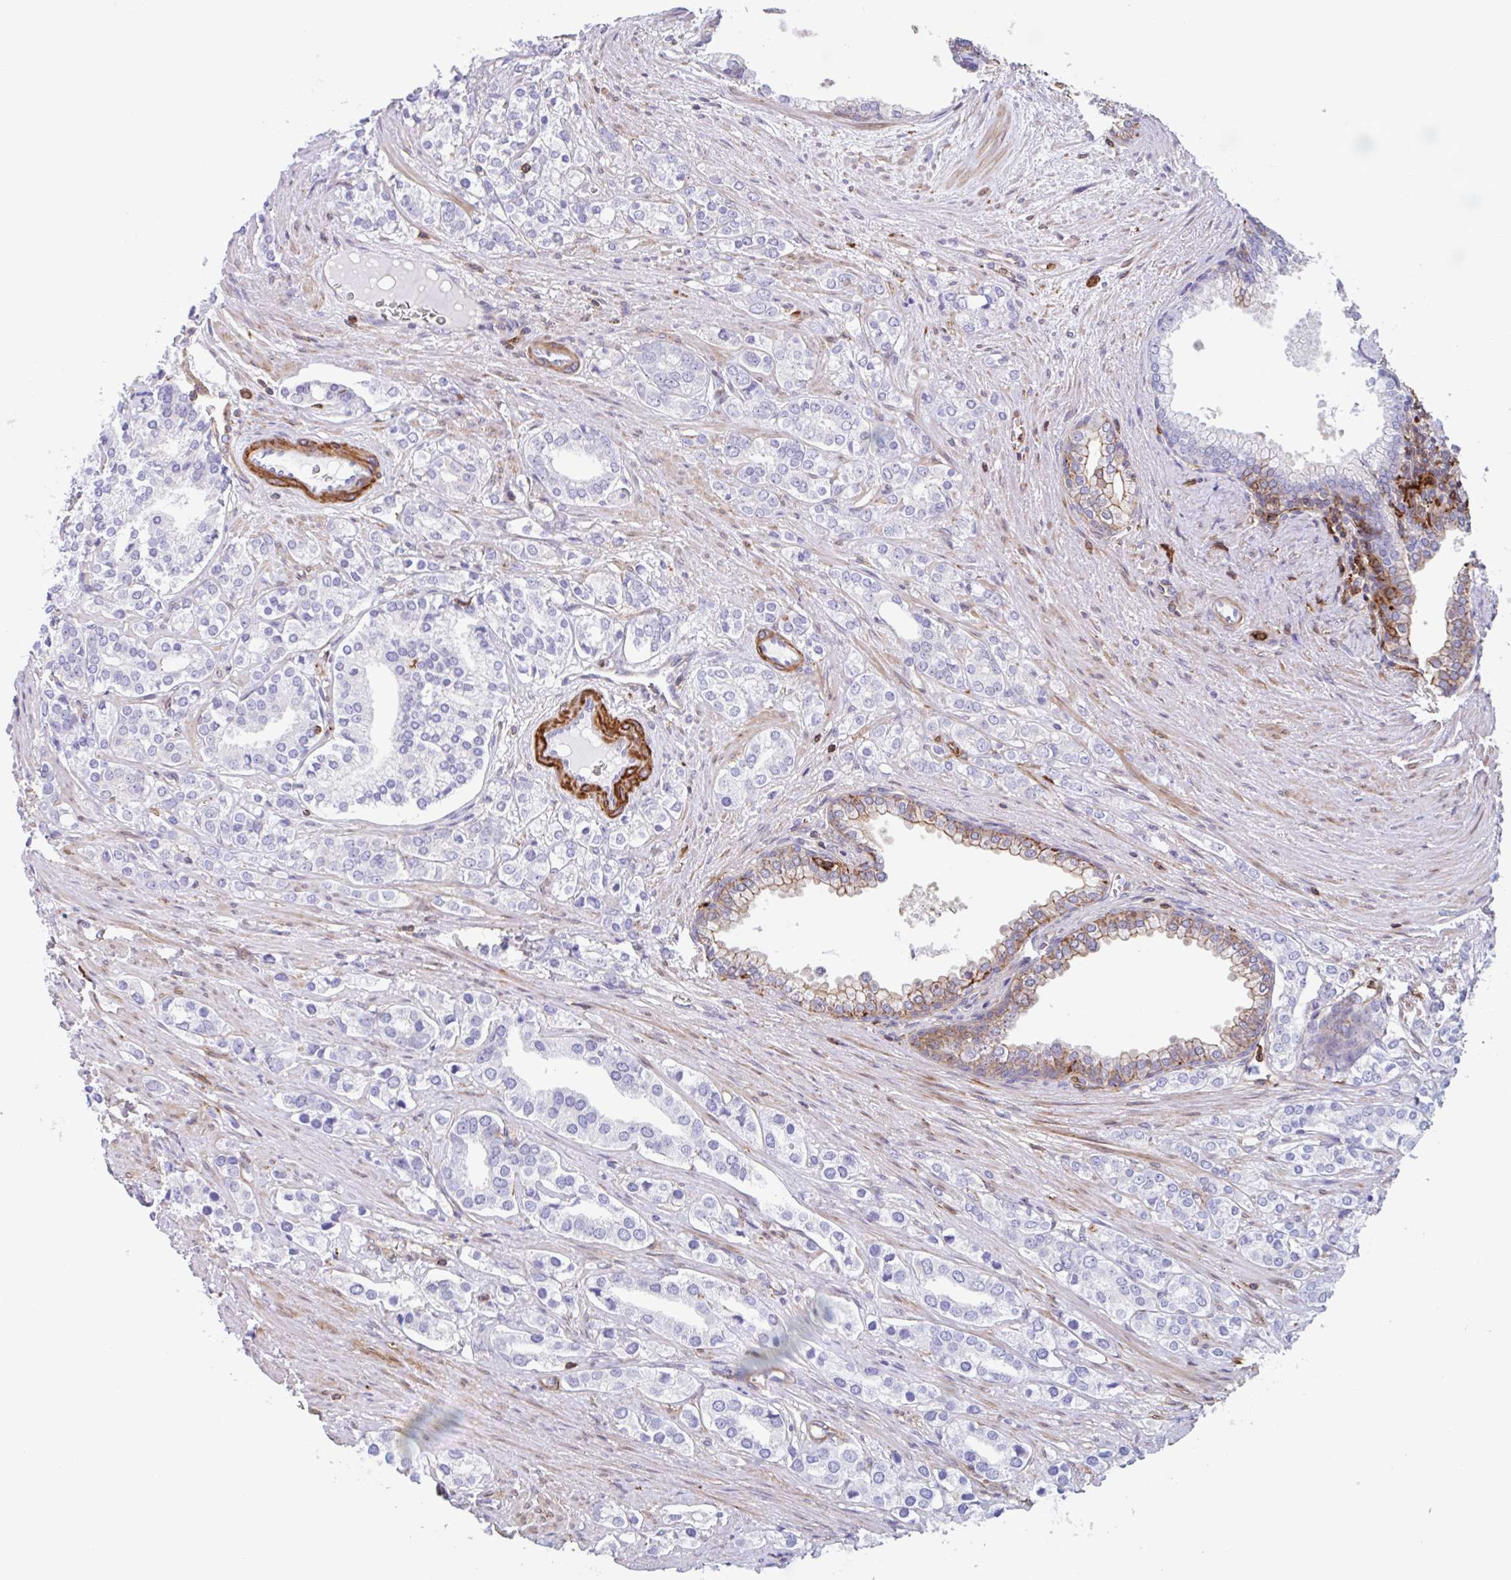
{"staining": {"intensity": "negative", "quantity": "none", "location": "none"}, "tissue": "prostate cancer", "cell_type": "Tumor cells", "image_type": "cancer", "snomed": [{"axis": "morphology", "description": "Adenocarcinoma, High grade"}, {"axis": "topography", "description": "Prostate"}], "caption": "DAB immunohistochemical staining of human prostate cancer demonstrates no significant positivity in tumor cells.", "gene": "EFHD1", "patient": {"sex": "male", "age": 58}}